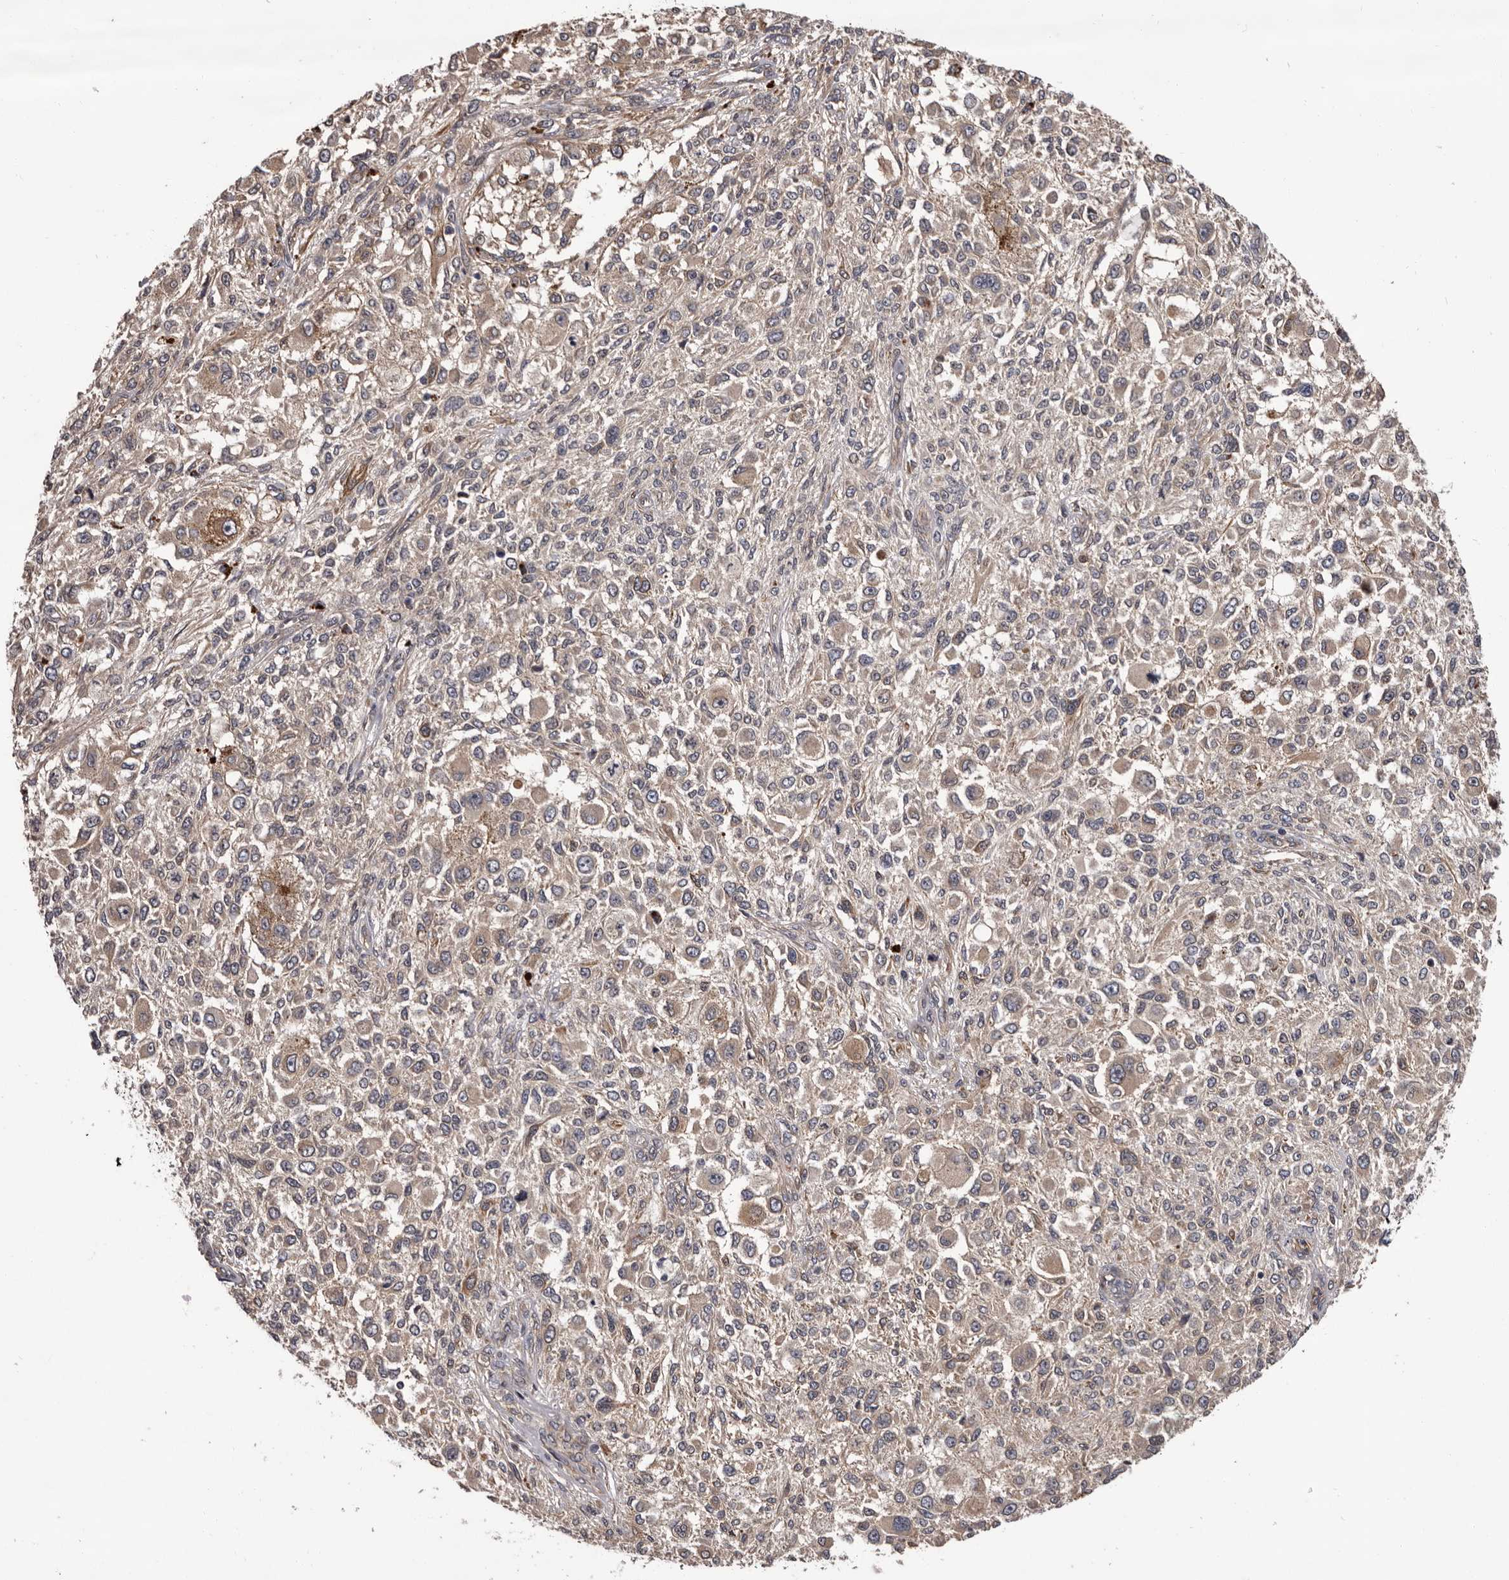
{"staining": {"intensity": "moderate", "quantity": "<25%", "location": "cytoplasmic/membranous"}, "tissue": "melanoma", "cell_type": "Tumor cells", "image_type": "cancer", "snomed": [{"axis": "morphology", "description": "Necrosis, NOS"}, {"axis": "morphology", "description": "Malignant melanoma, NOS"}, {"axis": "topography", "description": "Skin"}], "caption": "Moderate cytoplasmic/membranous positivity is identified in approximately <25% of tumor cells in melanoma. The staining was performed using DAB to visualize the protein expression in brown, while the nuclei were stained in blue with hematoxylin (Magnification: 20x).", "gene": "PRKD1", "patient": {"sex": "female", "age": 87}}